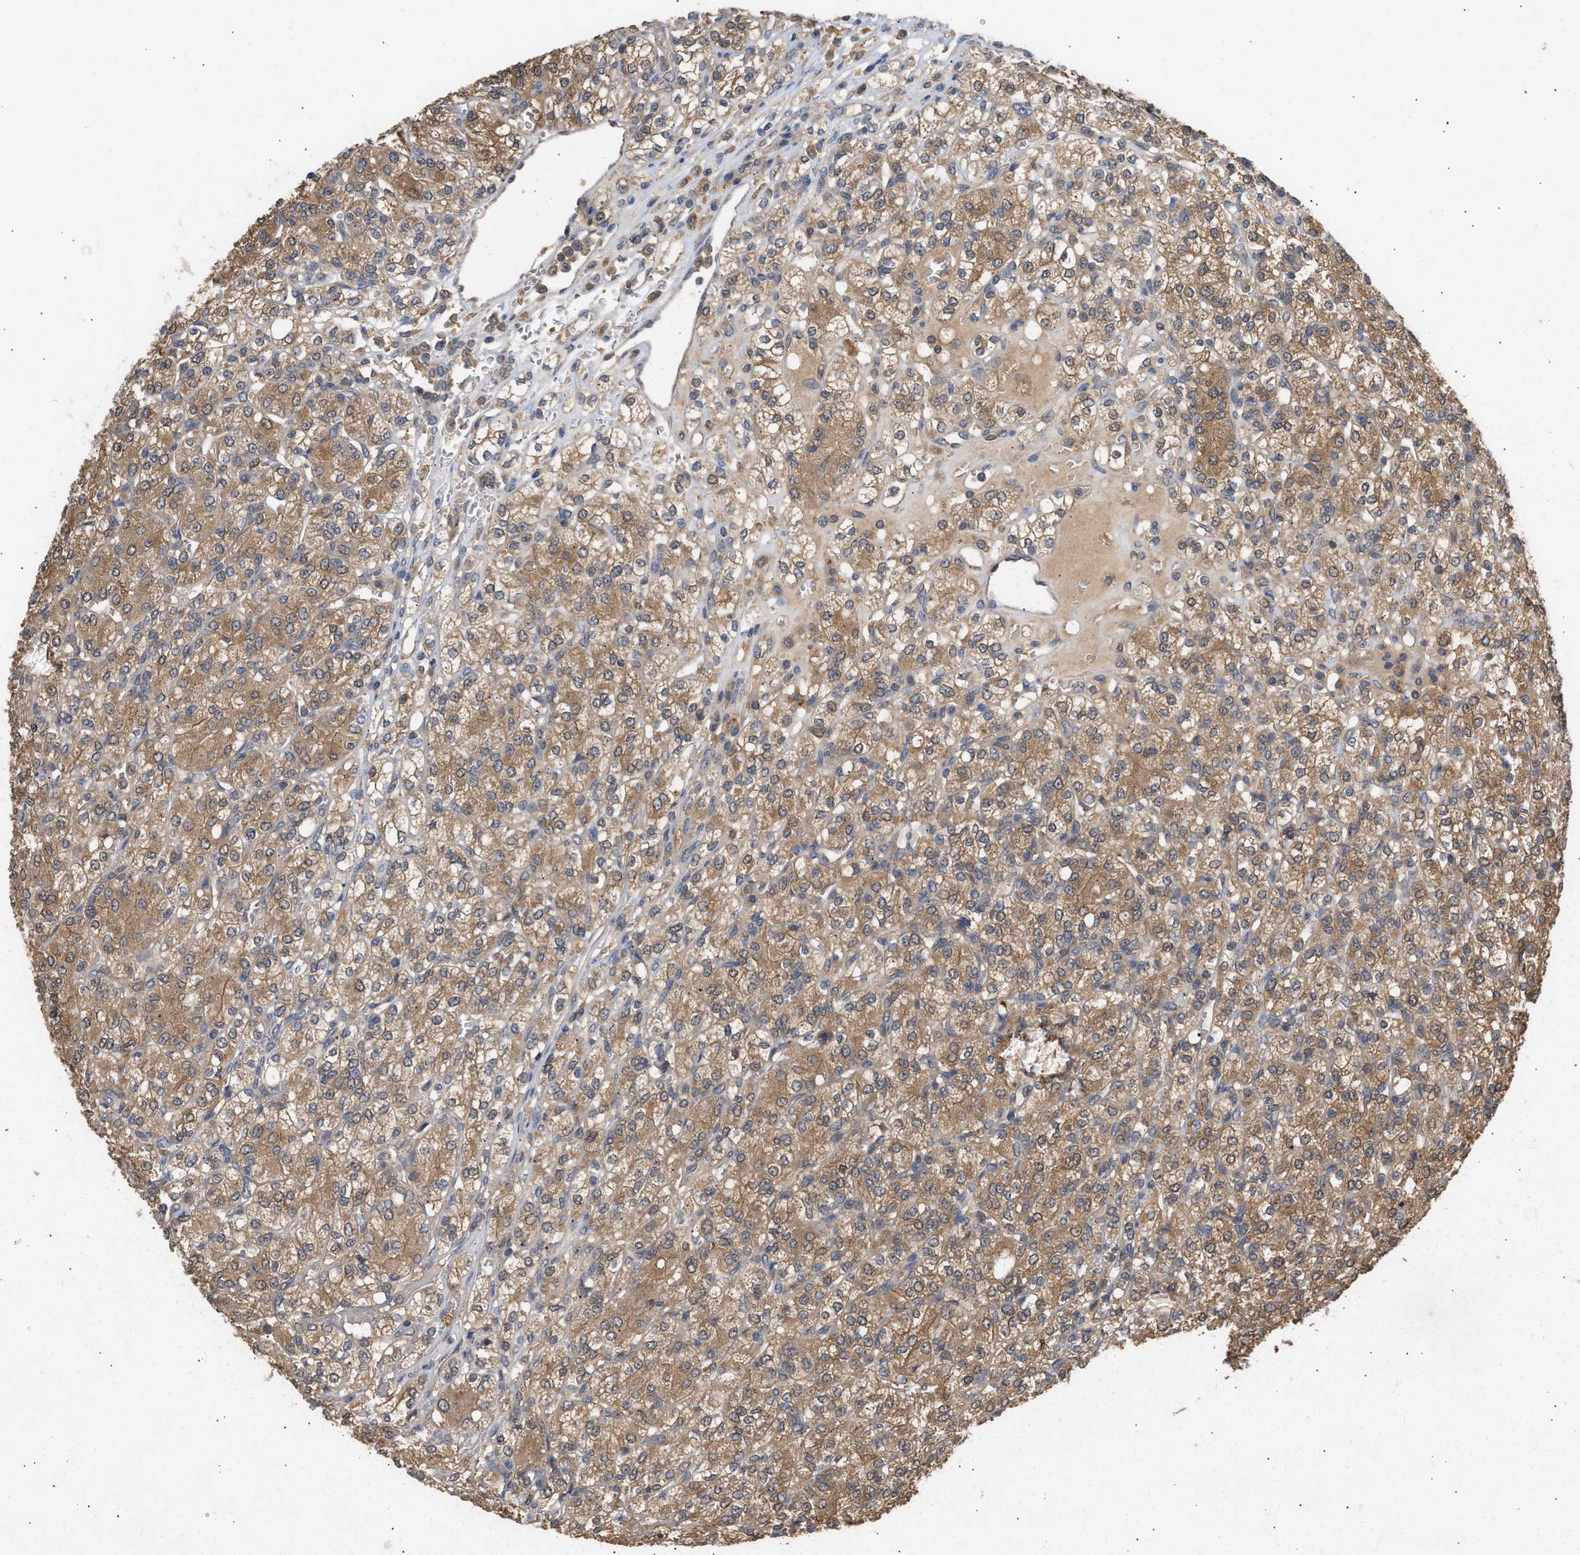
{"staining": {"intensity": "moderate", "quantity": ">75%", "location": "cytoplasmic/membranous"}, "tissue": "renal cancer", "cell_type": "Tumor cells", "image_type": "cancer", "snomed": [{"axis": "morphology", "description": "Adenocarcinoma, NOS"}, {"axis": "topography", "description": "Kidney"}], "caption": "DAB immunohistochemical staining of human renal adenocarcinoma displays moderate cytoplasmic/membranous protein expression in approximately >75% of tumor cells.", "gene": "FITM1", "patient": {"sex": "male", "age": 77}}